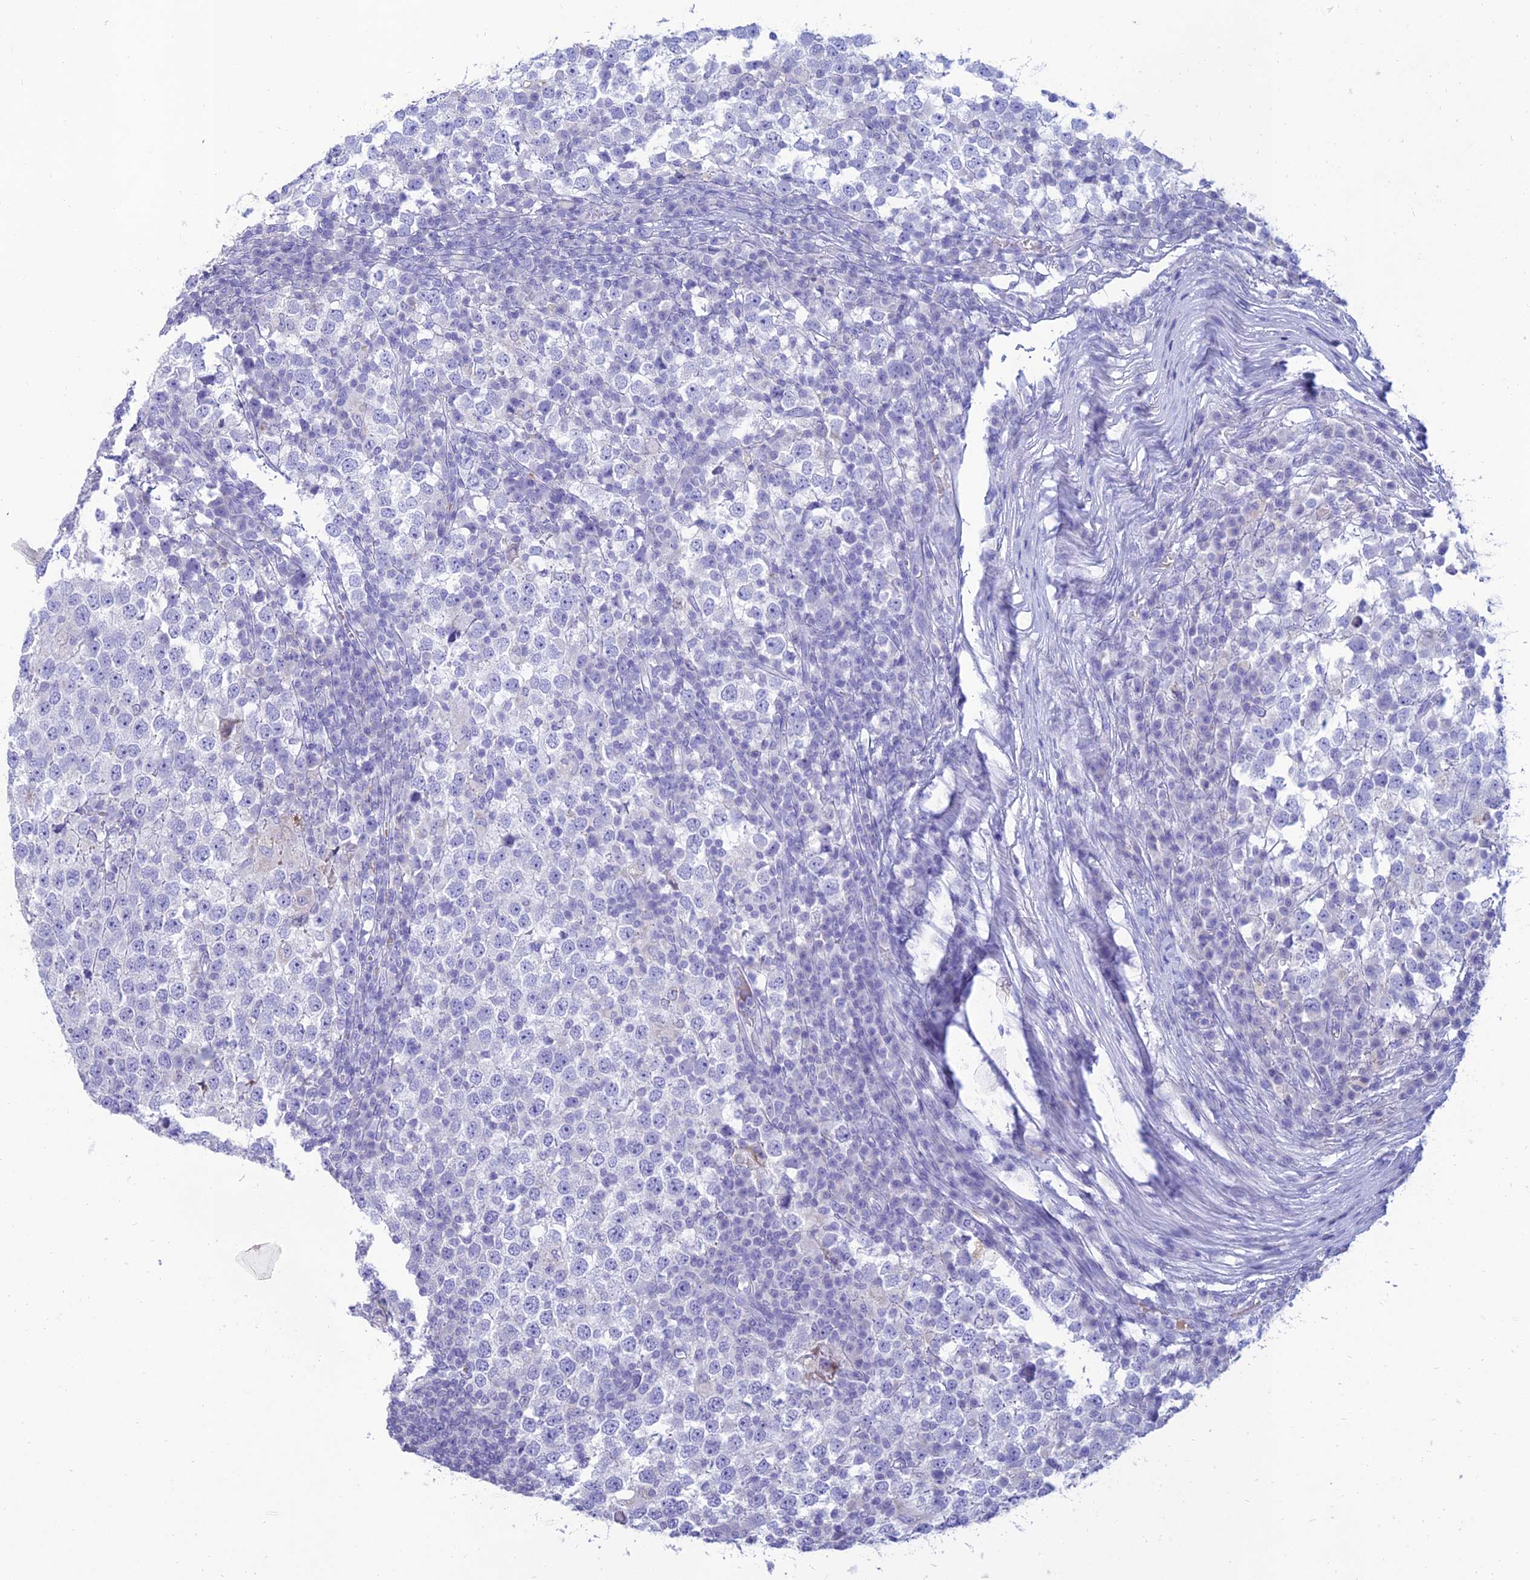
{"staining": {"intensity": "negative", "quantity": "none", "location": "none"}, "tissue": "testis cancer", "cell_type": "Tumor cells", "image_type": "cancer", "snomed": [{"axis": "morphology", "description": "Seminoma, NOS"}, {"axis": "topography", "description": "Testis"}], "caption": "An immunohistochemistry (IHC) histopathology image of testis seminoma is shown. There is no staining in tumor cells of testis seminoma.", "gene": "MAL2", "patient": {"sex": "male", "age": 65}}